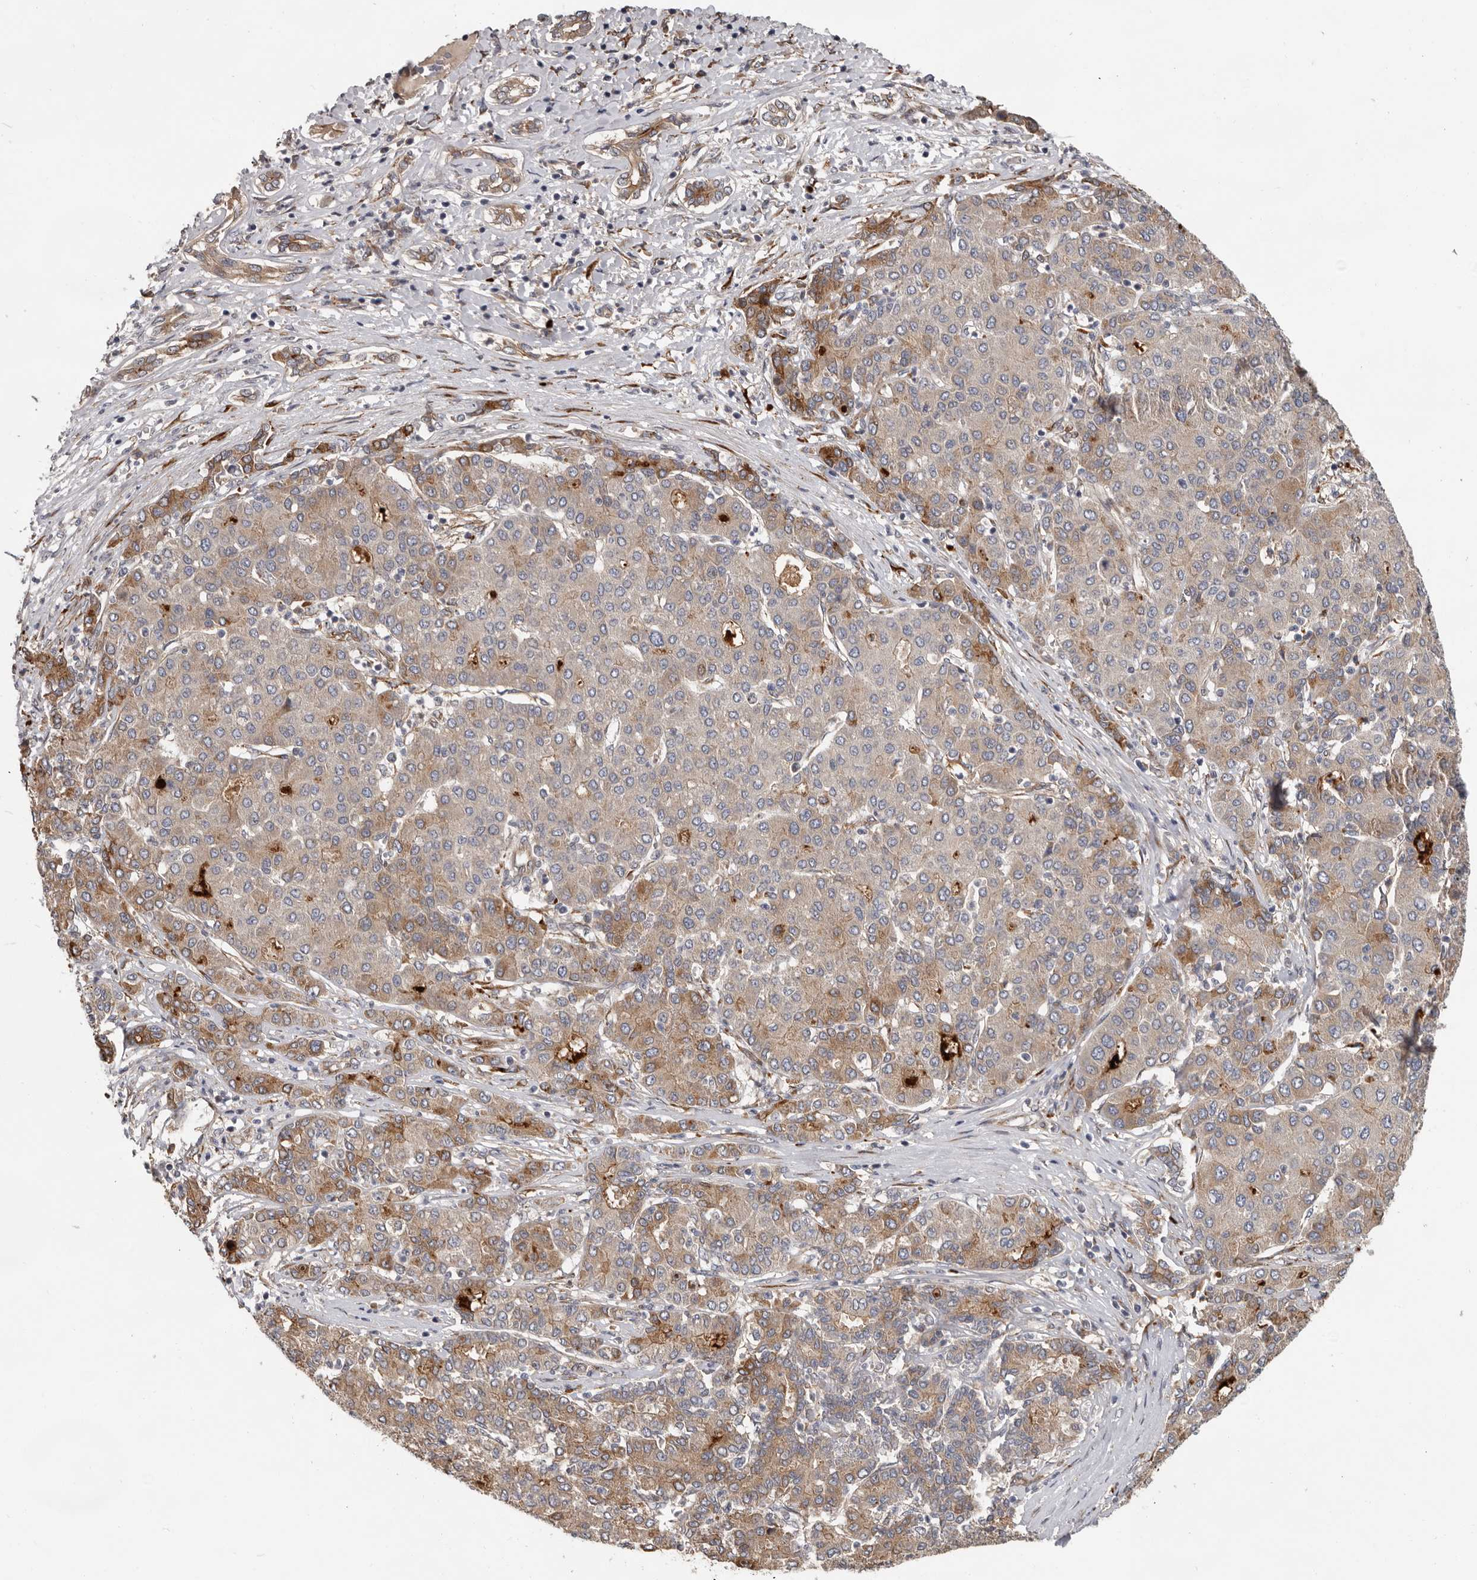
{"staining": {"intensity": "moderate", "quantity": ">75%", "location": "cytoplasmic/membranous"}, "tissue": "liver cancer", "cell_type": "Tumor cells", "image_type": "cancer", "snomed": [{"axis": "morphology", "description": "Carcinoma, Hepatocellular, NOS"}, {"axis": "topography", "description": "Liver"}], "caption": "Liver hepatocellular carcinoma stained with a protein marker demonstrates moderate staining in tumor cells.", "gene": "MTF1", "patient": {"sex": "male", "age": 65}}